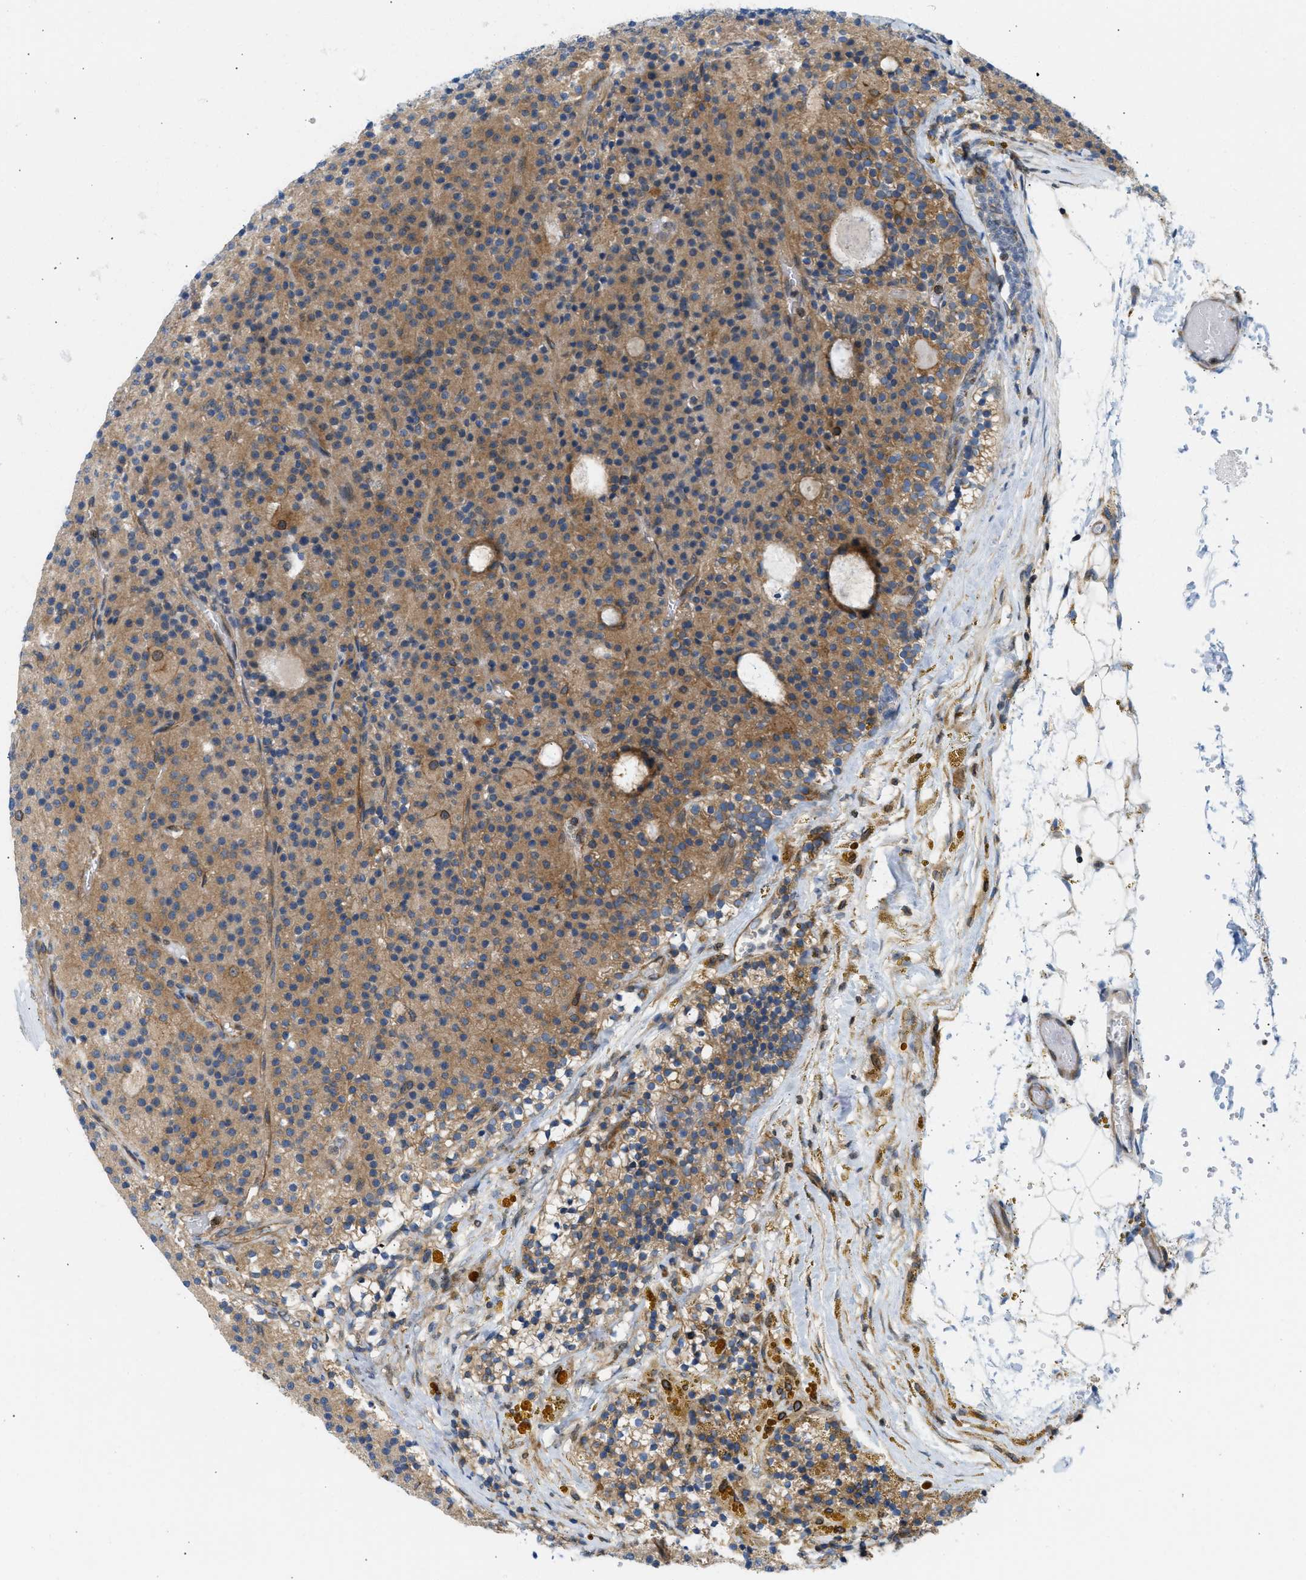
{"staining": {"intensity": "moderate", "quantity": ">75%", "location": "cytoplasmic/membranous"}, "tissue": "parathyroid gland", "cell_type": "Glandular cells", "image_type": "normal", "snomed": [{"axis": "morphology", "description": "Normal tissue, NOS"}, {"axis": "morphology", "description": "Adenoma, NOS"}, {"axis": "topography", "description": "Parathyroid gland"}], "caption": "Immunohistochemical staining of normal human parathyroid gland shows moderate cytoplasmic/membranous protein positivity in approximately >75% of glandular cells.", "gene": "STRN", "patient": {"sex": "male", "age": 75}}